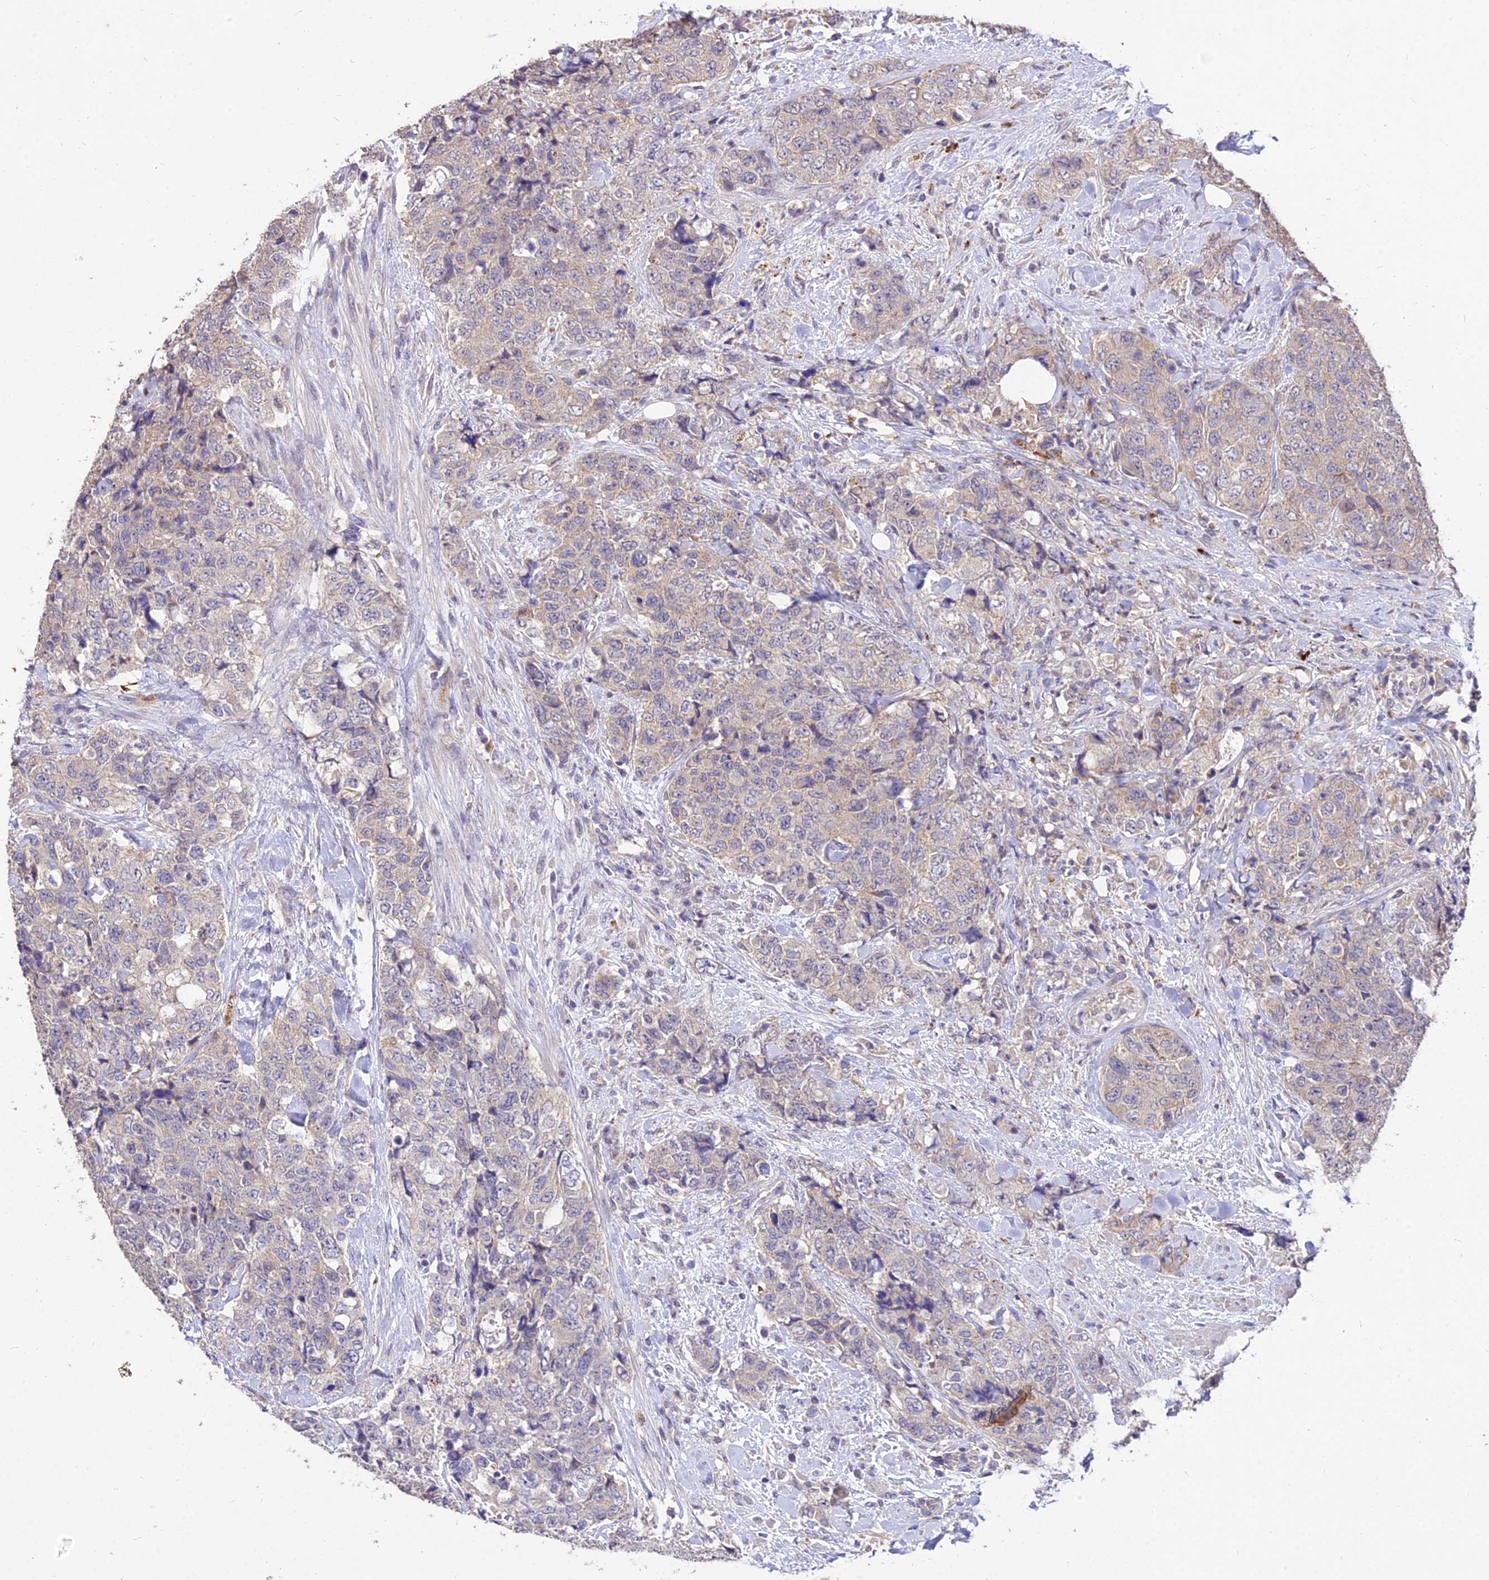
{"staining": {"intensity": "negative", "quantity": "none", "location": "none"}, "tissue": "urothelial cancer", "cell_type": "Tumor cells", "image_type": "cancer", "snomed": [{"axis": "morphology", "description": "Urothelial carcinoma, High grade"}, {"axis": "topography", "description": "Urinary bladder"}], "caption": "Immunohistochemistry photomicrograph of neoplastic tissue: human urothelial cancer stained with DAB (3,3'-diaminobenzidine) demonstrates no significant protein staining in tumor cells. (DAB immunohistochemistry visualized using brightfield microscopy, high magnification).", "gene": "SDHD", "patient": {"sex": "female", "age": 78}}